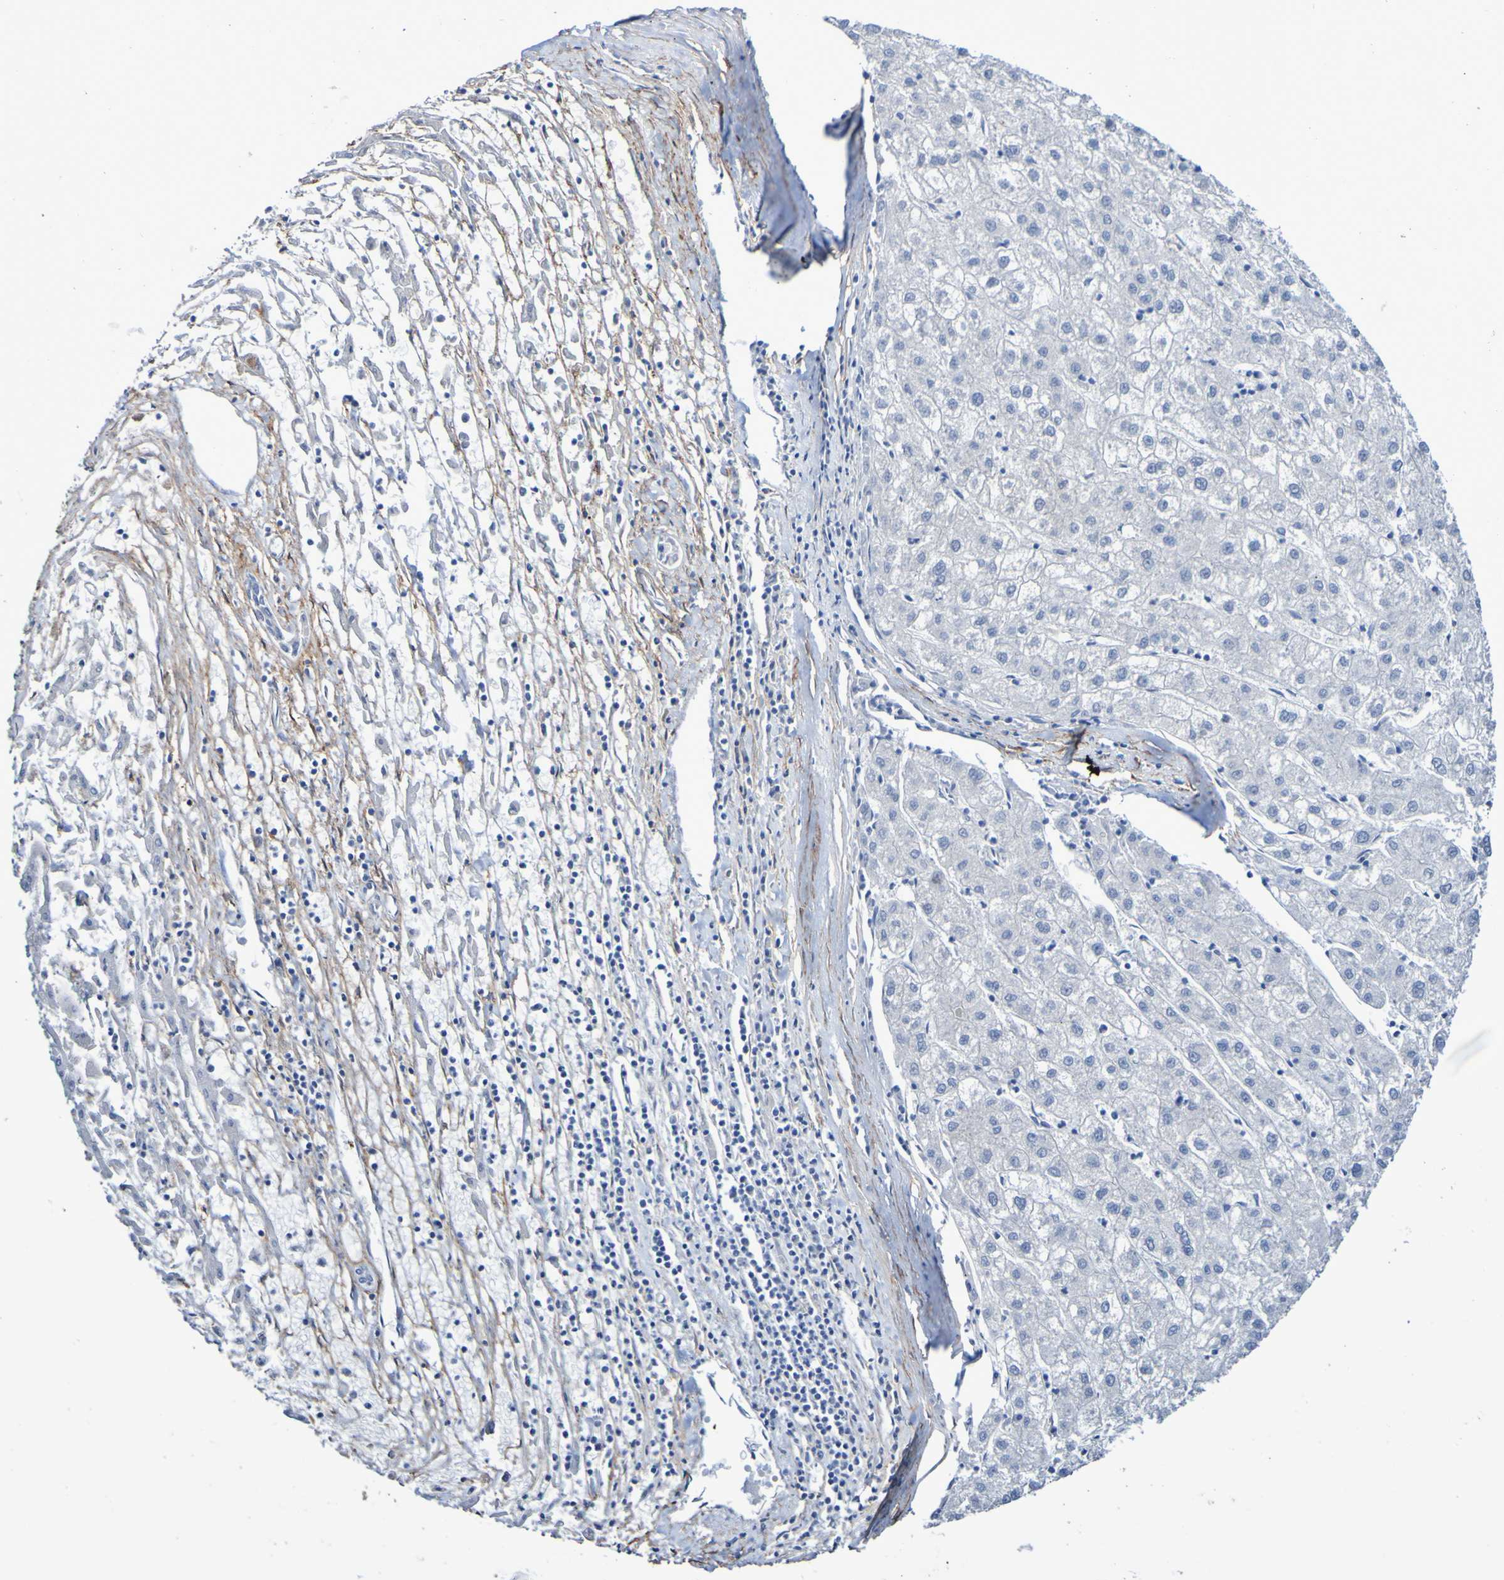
{"staining": {"intensity": "negative", "quantity": "none", "location": "none"}, "tissue": "liver cancer", "cell_type": "Tumor cells", "image_type": "cancer", "snomed": [{"axis": "morphology", "description": "Carcinoma, Hepatocellular, NOS"}, {"axis": "topography", "description": "Liver"}], "caption": "Image shows no significant protein staining in tumor cells of liver cancer (hepatocellular carcinoma).", "gene": "SGCB", "patient": {"sex": "male", "age": 72}}